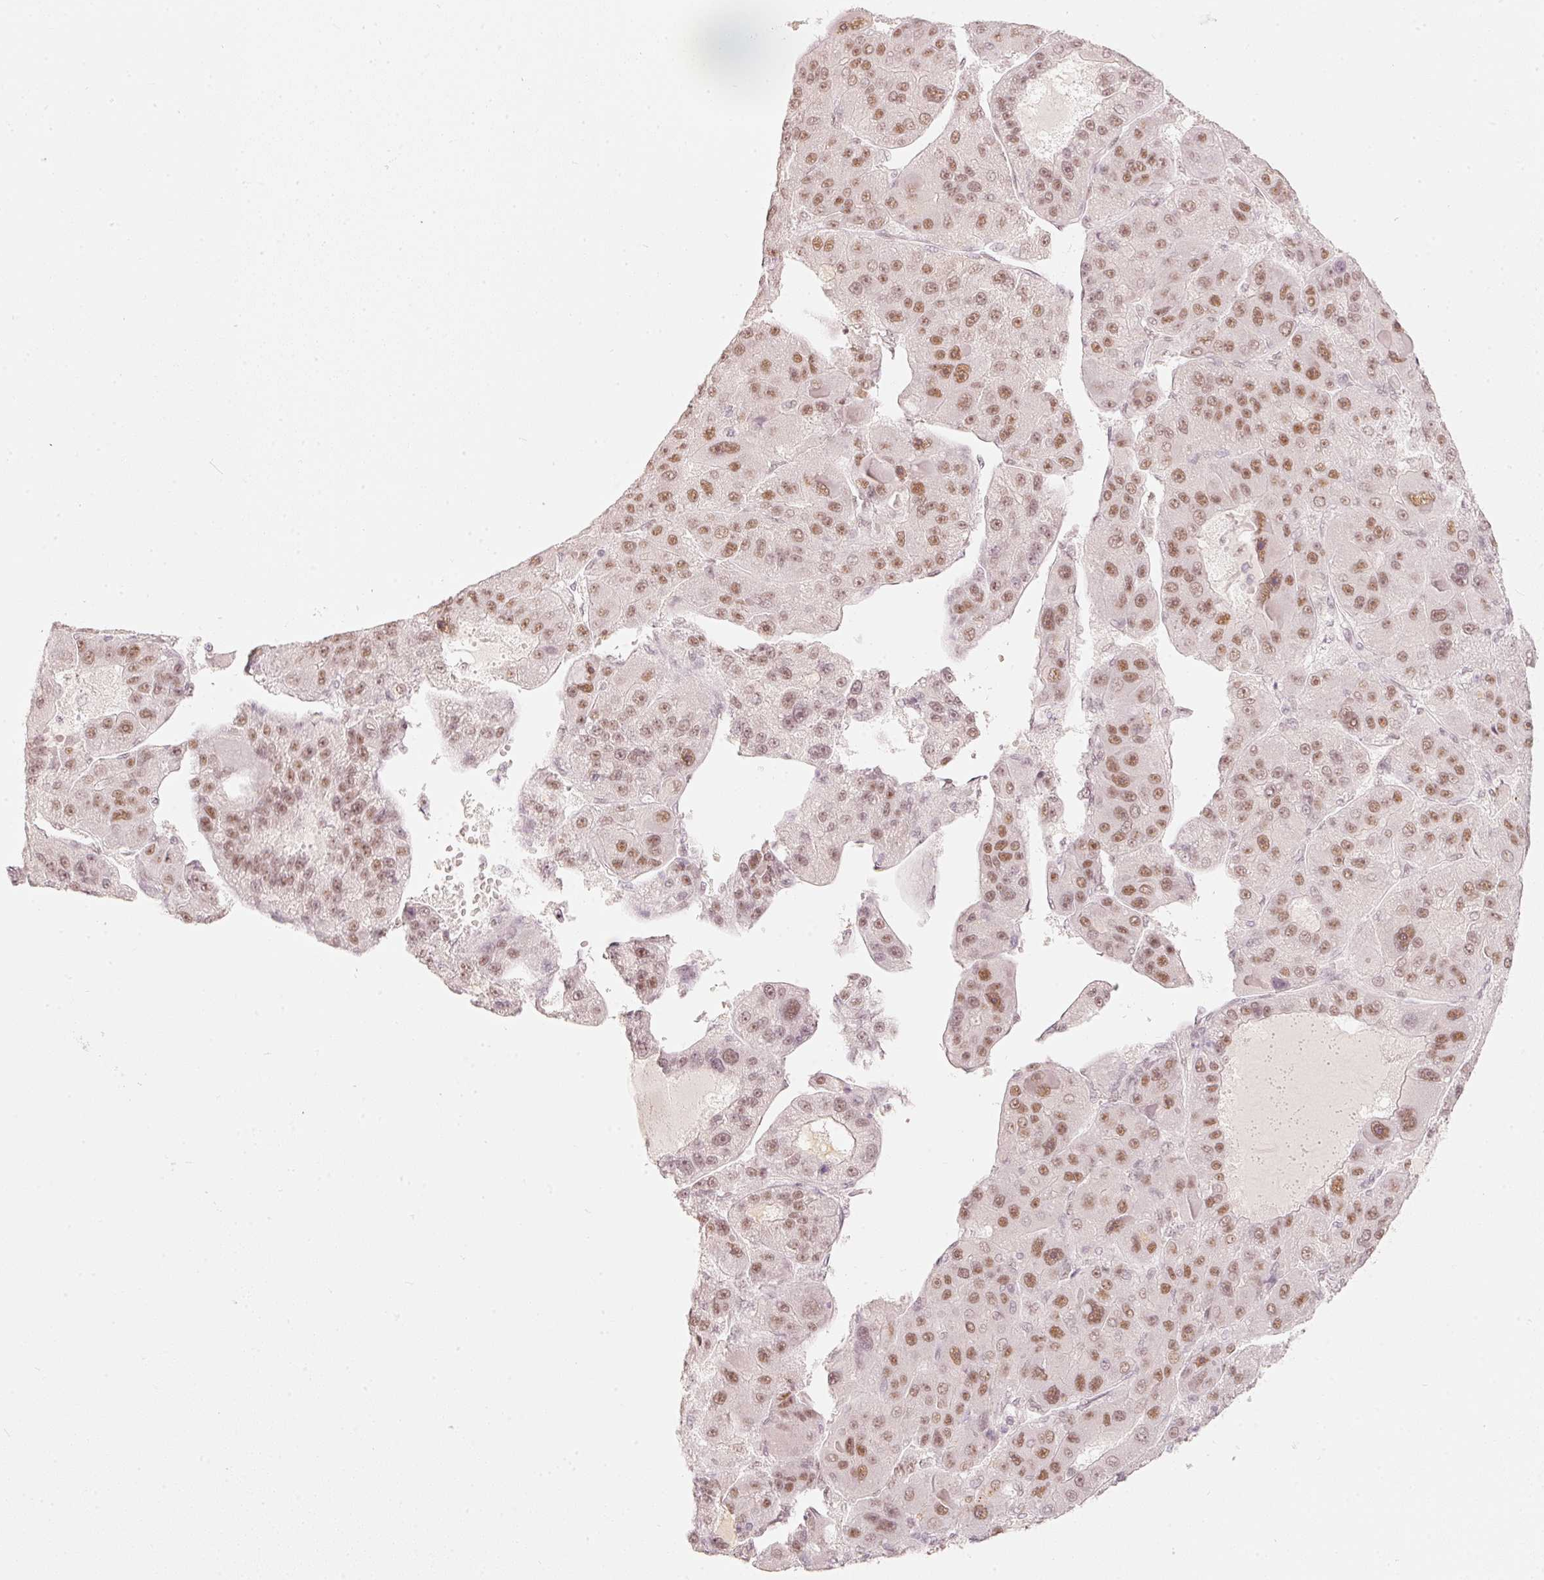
{"staining": {"intensity": "moderate", "quantity": ">75%", "location": "nuclear"}, "tissue": "liver cancer", "cell_type": "Tumor cells", "image_type": "cancer", "snomed": [{"axis": "morphology", "description": "Carcinoma, Hepatocellular, NOS"}, {"axis": "topography", "description": "Liver"}], "caption": "The immunohistochemical stain labels moderate nuclear positivity in tumor cells of liver cancer (hepatocellular carcinoma) tissue. Immunohistochemistry (ihc) stains the protein in brown and the nuclei are stained blue.", "gene": "PPP1R10", "patient": {"sex": "male", "age": 76}}